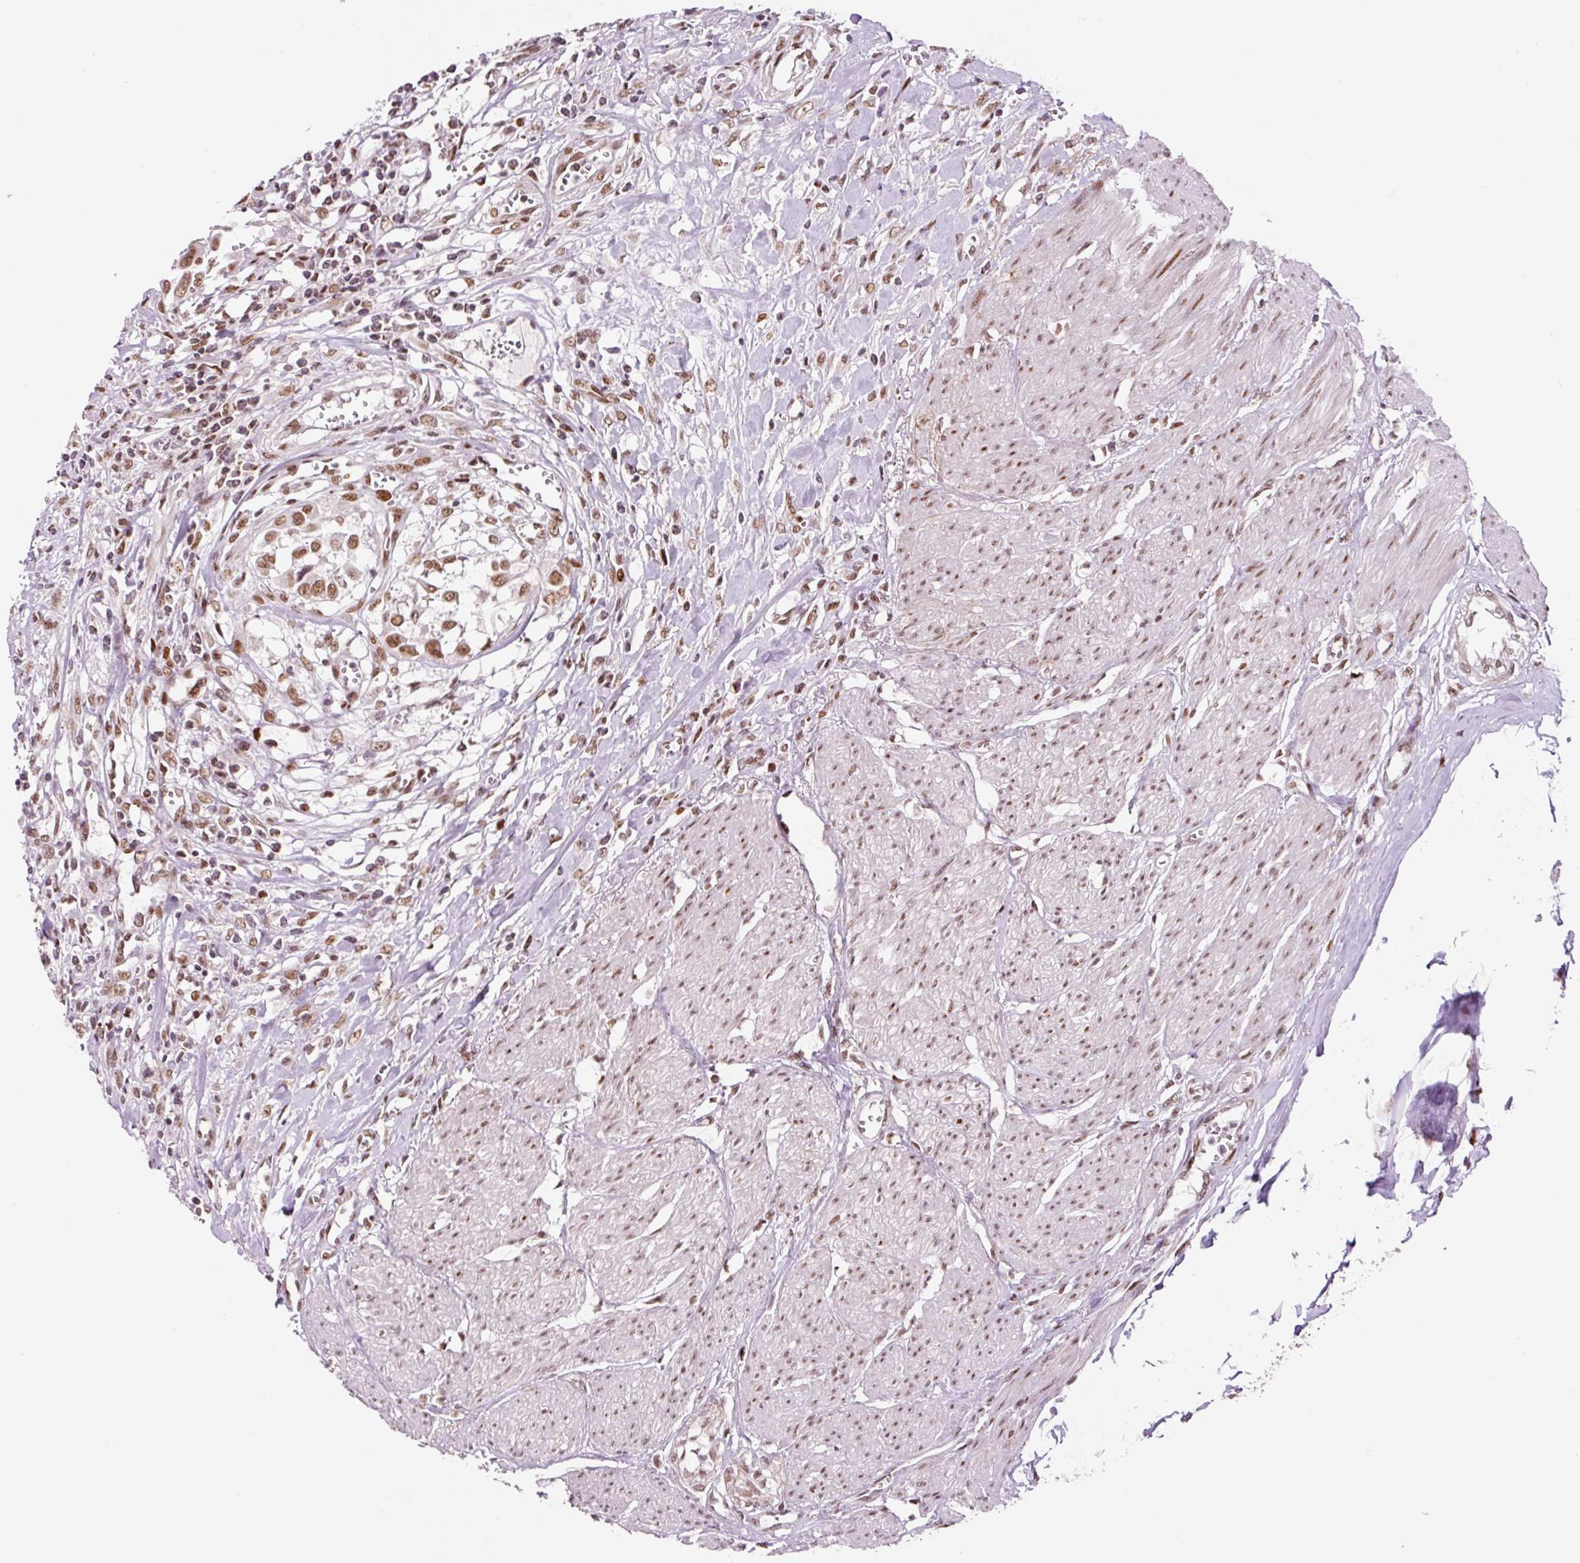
{"staining": {"intensity": "moderate", "quantity": ">75%", "location": "nuclear"}, "tissue": "urothelial cancer", "cell_type": "Tumor cells", "image_type": "cancer", "snomed": [{"axis": "morphology", "description": "Urothelial carcinoma, High grade"}, {"axis": "topography", "description": "Urinary bladder"}], "caption": "A medium amount of moderate nuclear staining is seen in approximately >75% of tumor cells in urothelial carcinoma (high-grade) tissue.", "gene": "CCNL2", "patient": {"sex": "male", "age": 57}}